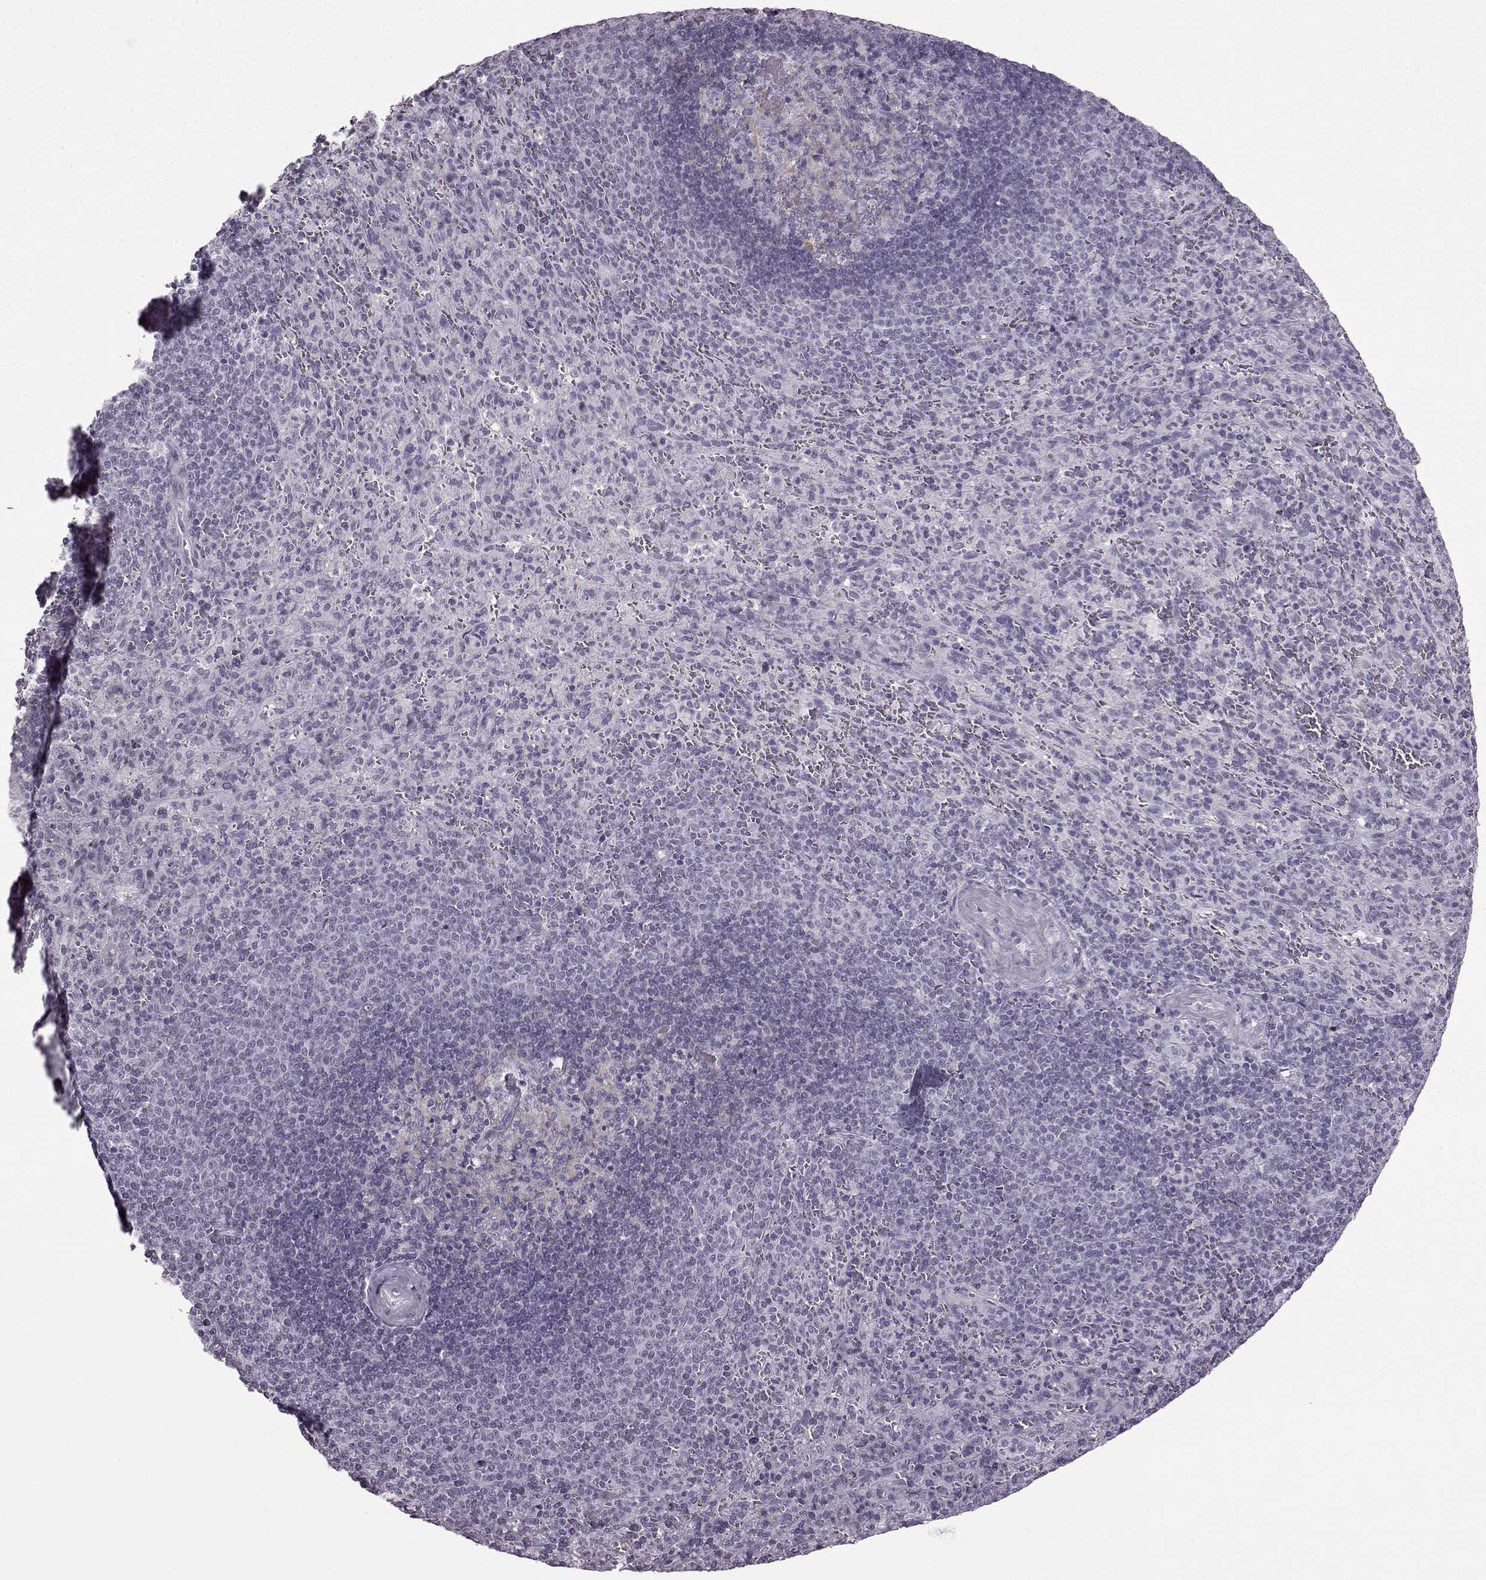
{"staining": {"intensity": "negative", "quantity": "none", "location": "none"}, "tissue": "spleen", "cell_type": "Cells in red pulp", "image_type": "normal", "snomed": [{"axis": "morphology", "description": "Normal tissue, NOS"}, {"axis": "topography", "description": "Spleen"}], "caption": "This is an IHC micrograph of unremarkable spleen. There is no staining in cells in red pulp.", "gene": "SLC28A2", "patient": {"sex": "male", "age": 57}}